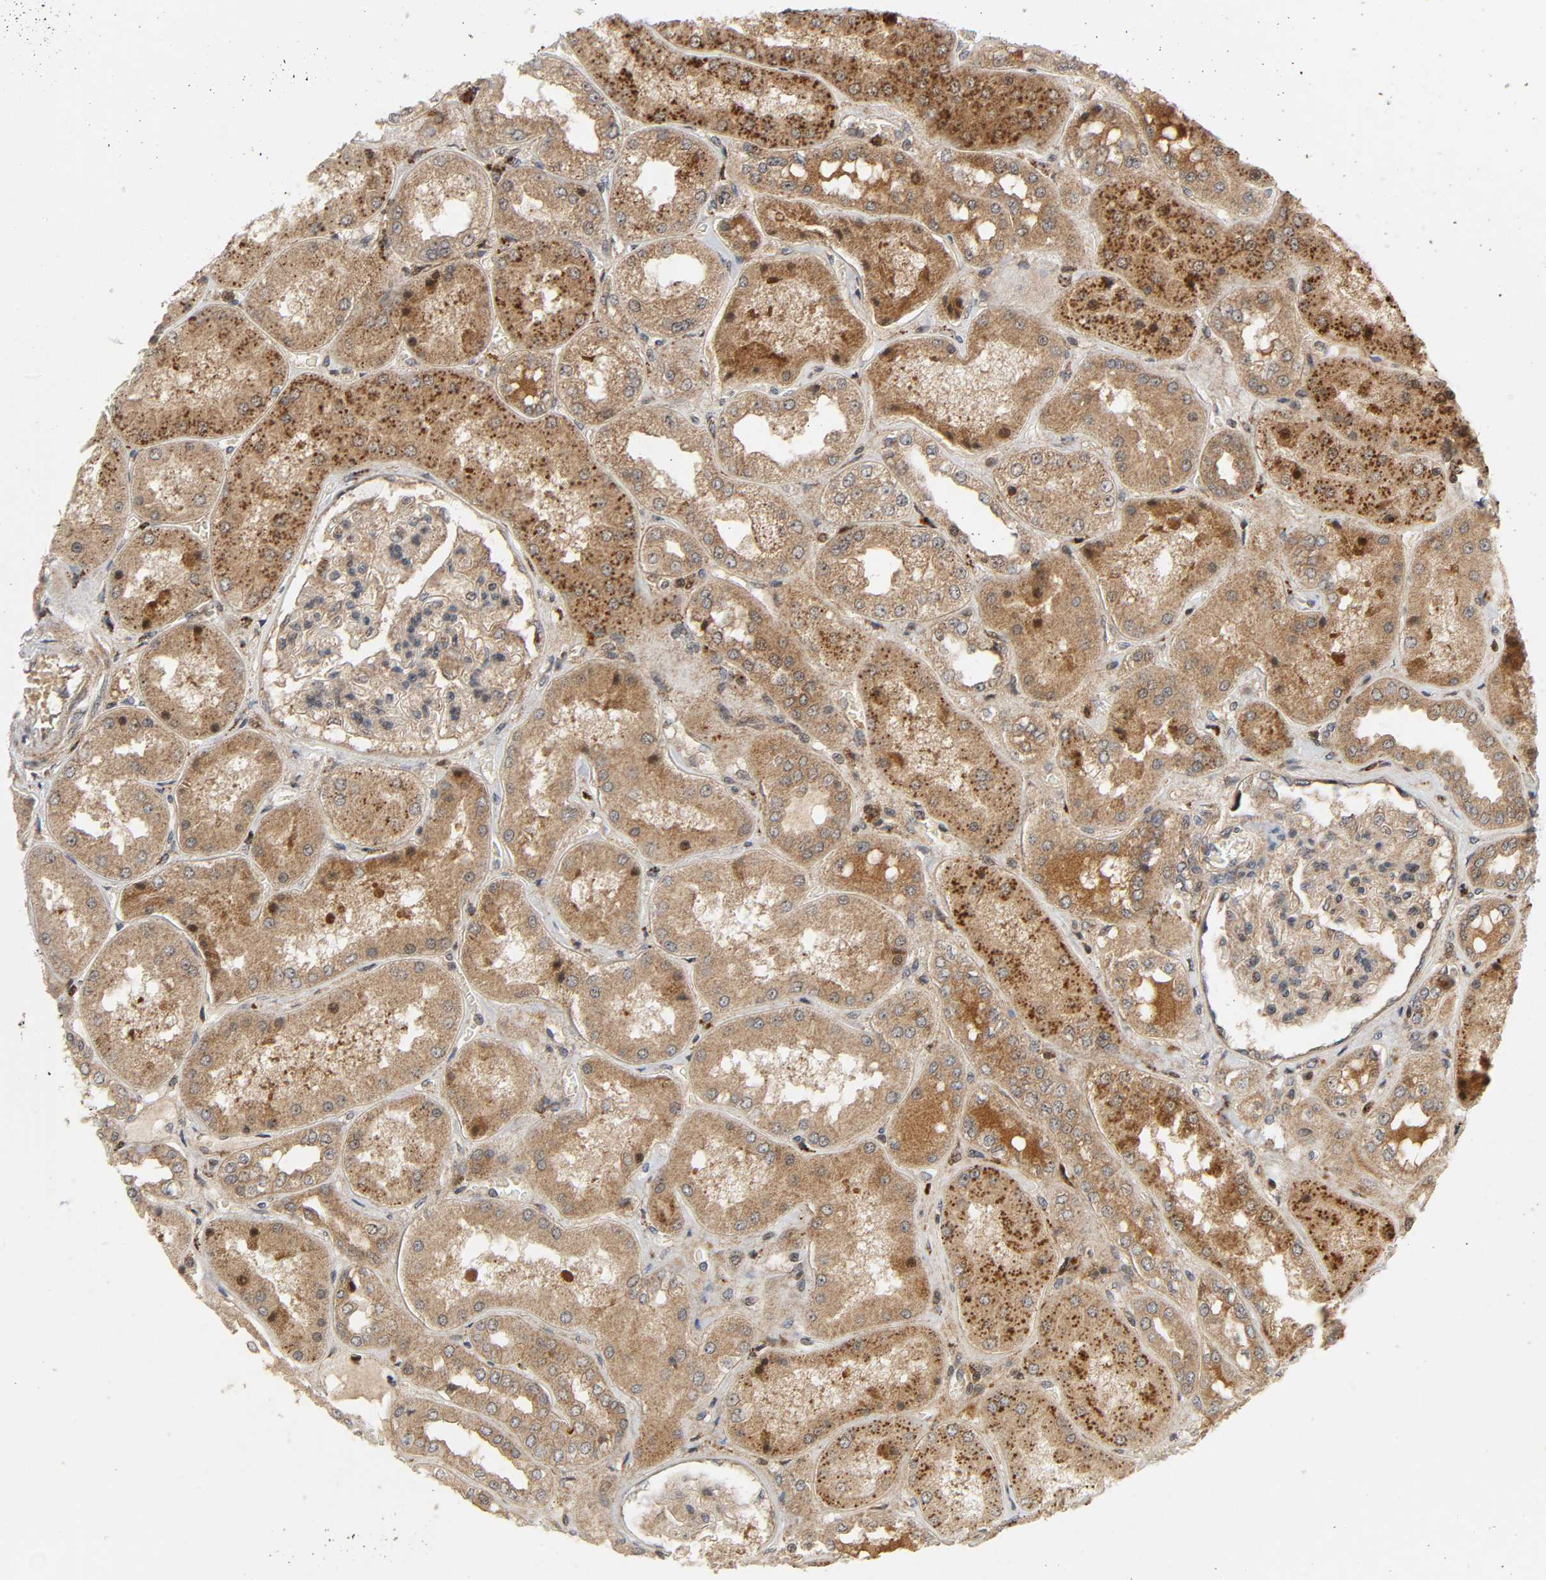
{"staining": {"intensity": "moderate", "quantity": ">75%", "location": "cytoplasmic/membranous"}, "tissue": "kidney", "cell_type": "Cells in glomeruli", "image_type": "normal", "snomed": [{"axis": "morphology", "description": "Normal tissue, NOS"}, {"axis": "topography", "description": "Kidney"}], "caption": "Brown immunohistochemical staining in benign kidney displays moderate cytoplasmic/membranous positivity in about >75% of cells in glomeruli. Ihc stains the protein of interest in brown and the nuclei are stained blue.", "gene": "CHUK", "patient": {"sex": "female", "age": 56}}